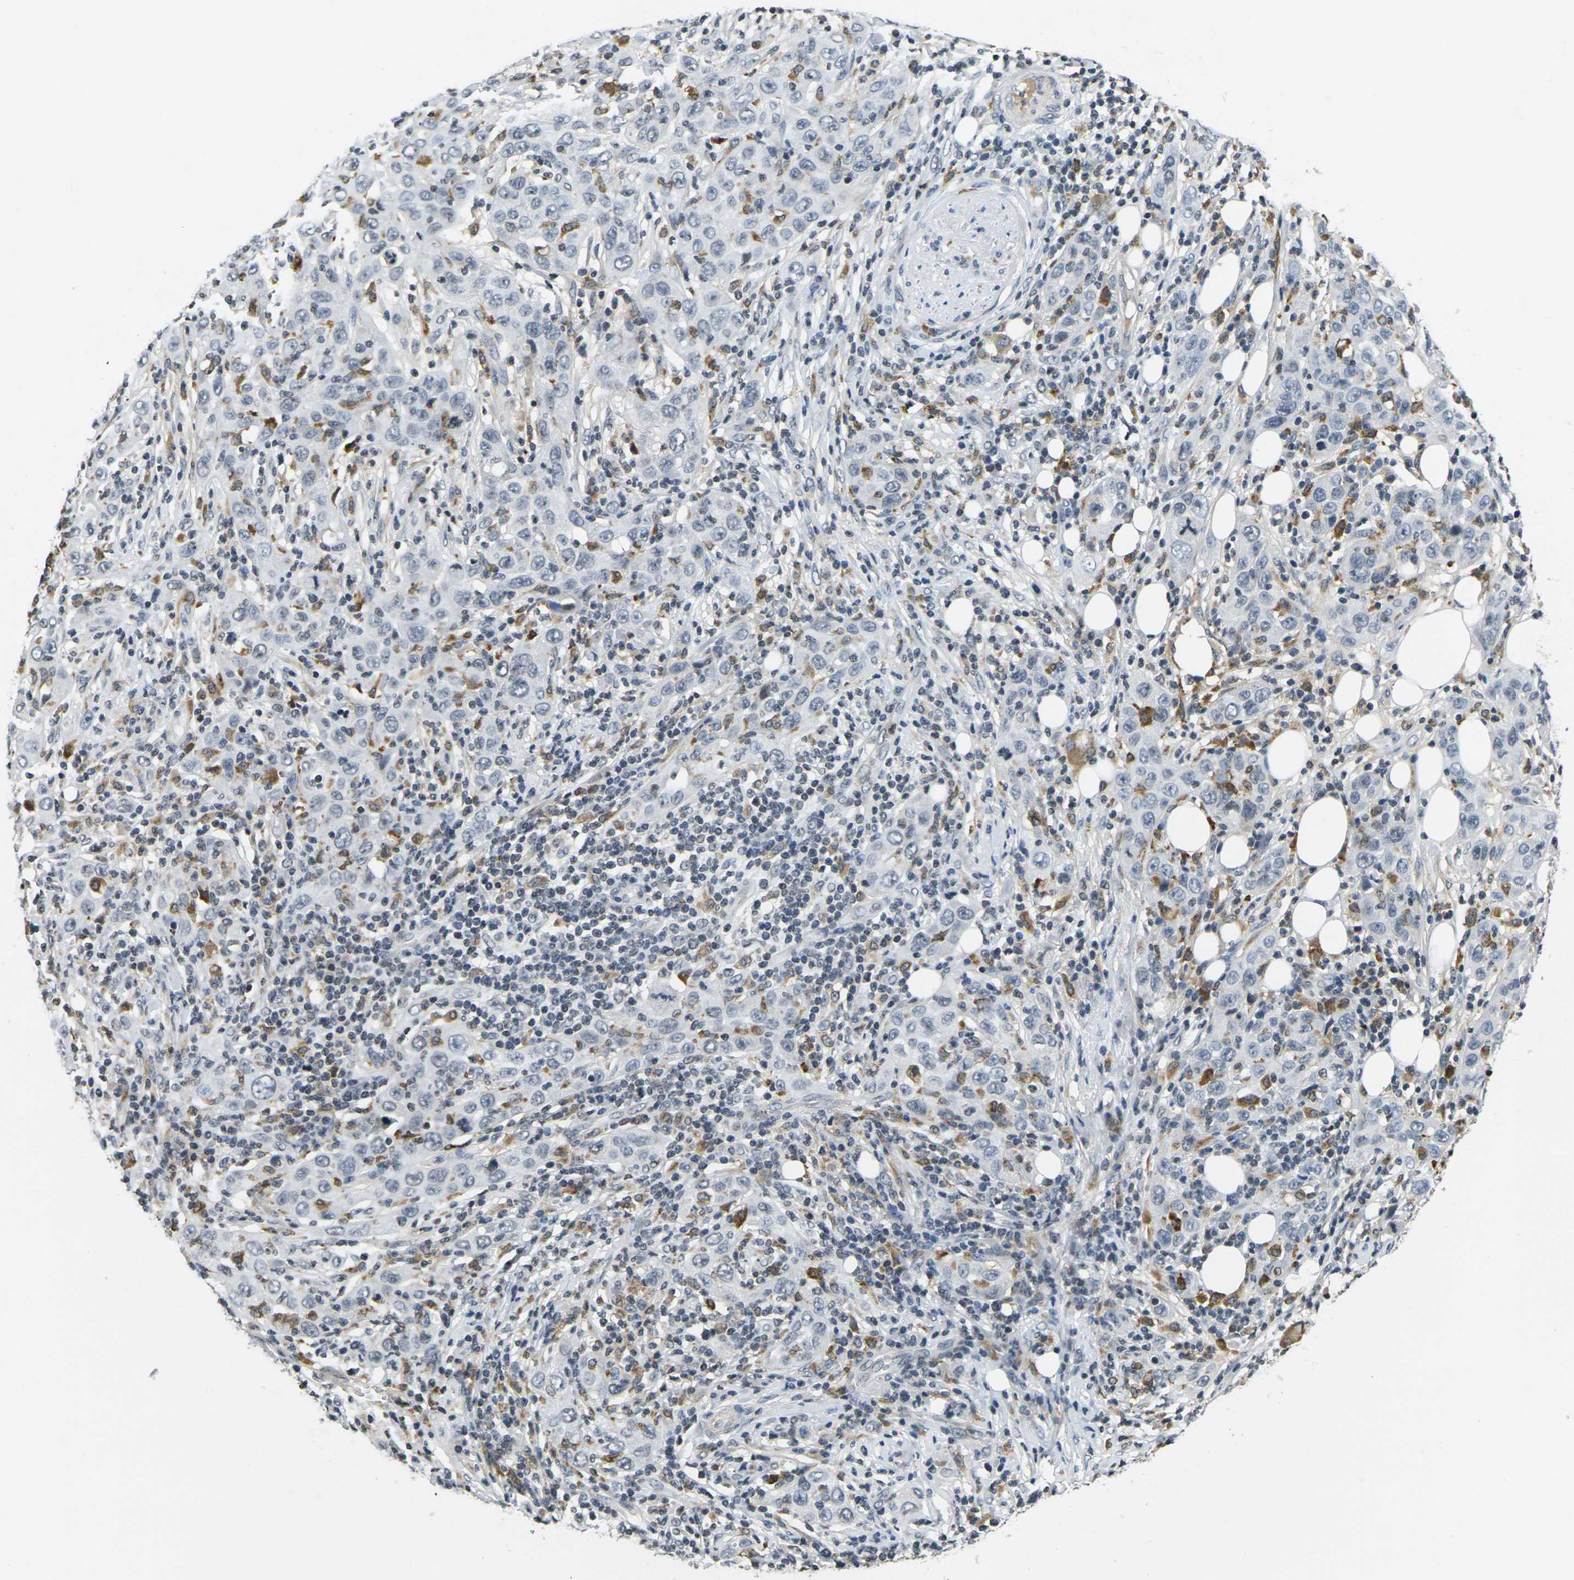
{"staining": {"intensity": "negative", "quantity": "none", "location": "none"}, "tissue": "skin cancer", "cell_type": "Tumor cells", "image_type": "cancer", "snomed": [{"axis": "morphology", "description": "Squamous cell carcinoma, NOS"}, {"axis": "topography", "description": "Skin"}], "caption": "There is no significant staining in tumor cells of squamous cell carcinoma (skin).", "gene": "C1QC", "patient": {"sex": "female", "age": 88}}